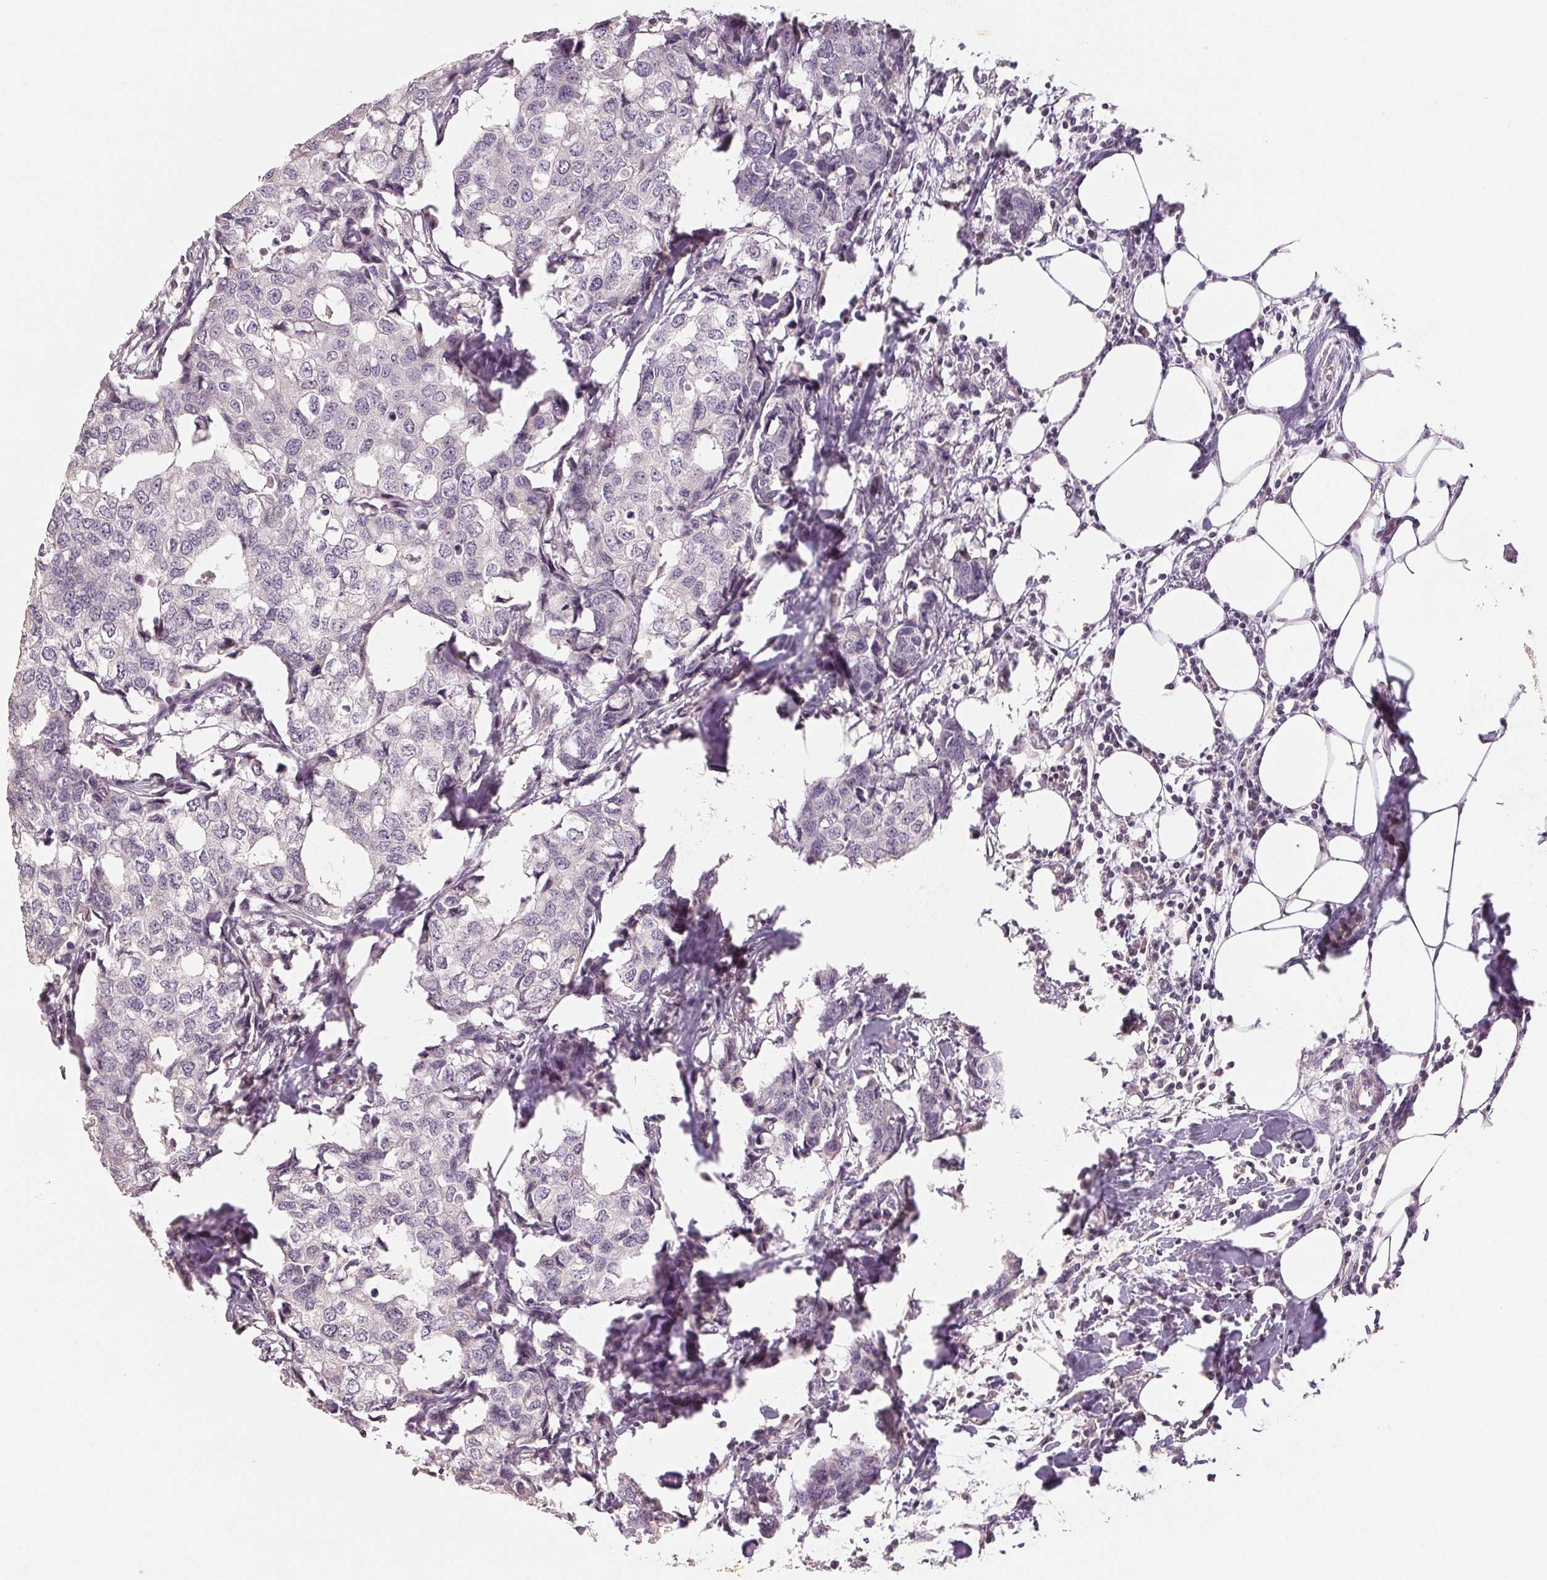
{"staining": {"intensity": "negative", "quantity": "none", "location": "none"}, "tissue": "breast cancer", "cell_type": "Tumor cells", "image_type": "cancer", "snomed": [{"axis": "morphology", "description": "Duct carcinoma"}, {"axis": "topography", "description": "Breast"}], "caption": "Photomicrograph shows no significant protein staining in tumor cells of breast cancer (infiltrating ductal carcinoma). Nuclei are stained in blue.", "gene": "COX14", "patient": {"sex": "female", "age": 27}}